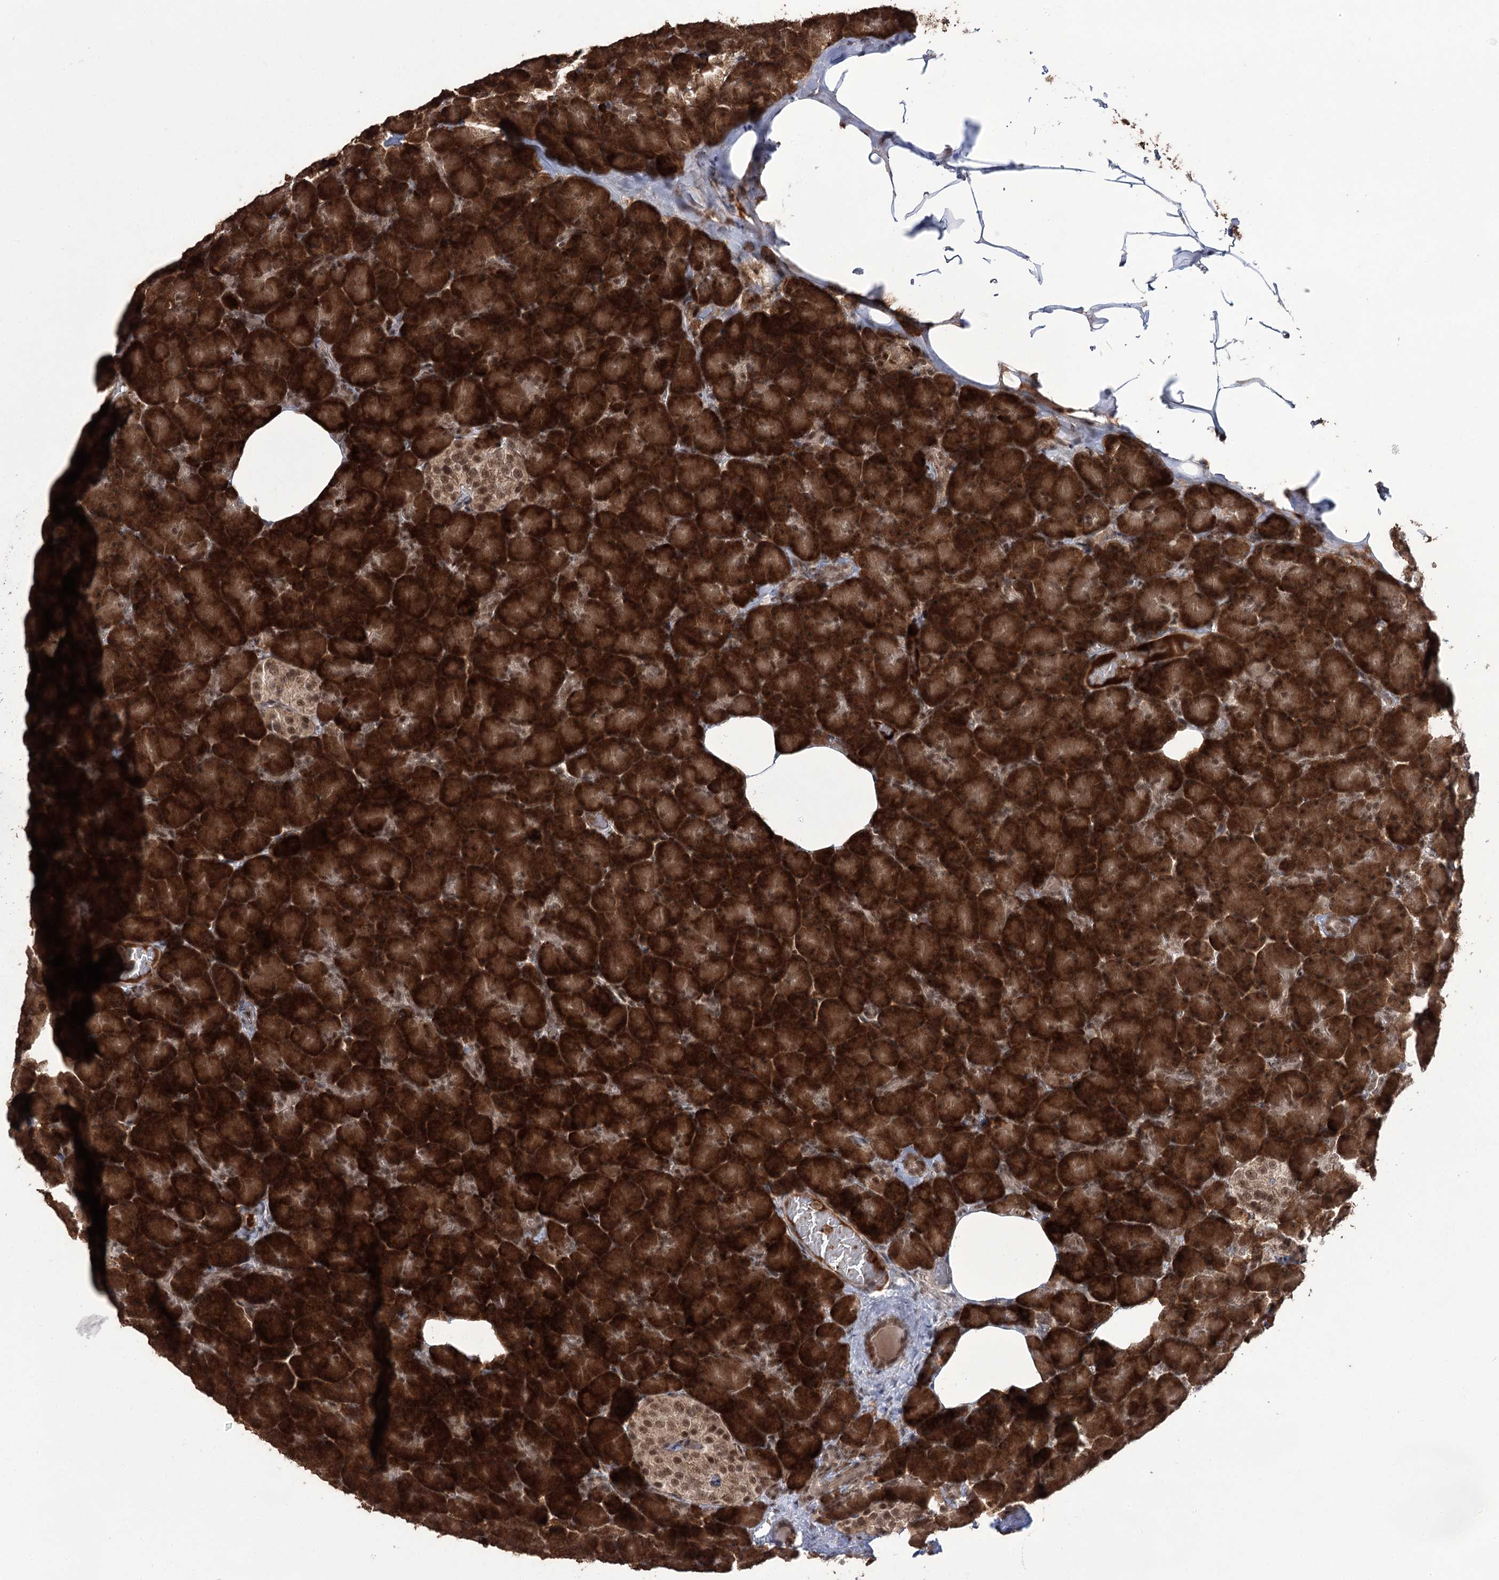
{"staining": {"intensity": "strong", "quantity": ">75%", "location": "cytoplasmic/membranous"}, "tissue": "pancreas", "cell_type": "Exocrine glandular cells", "image_type": "normal", "snomed": [{"axis": "morphology", "description": "Normal tissue, NOS"}, {"axis": "topography", "description": "Pancreas"}], "caption": "Immunohistochemical staining of normal pancreas exhibits strong cytoplasmic/membranous protein staining in approximately >75% of exocrine glandular cells.", "gene": "ERCC3", "patient": {"sex": "female", "age": 43}}